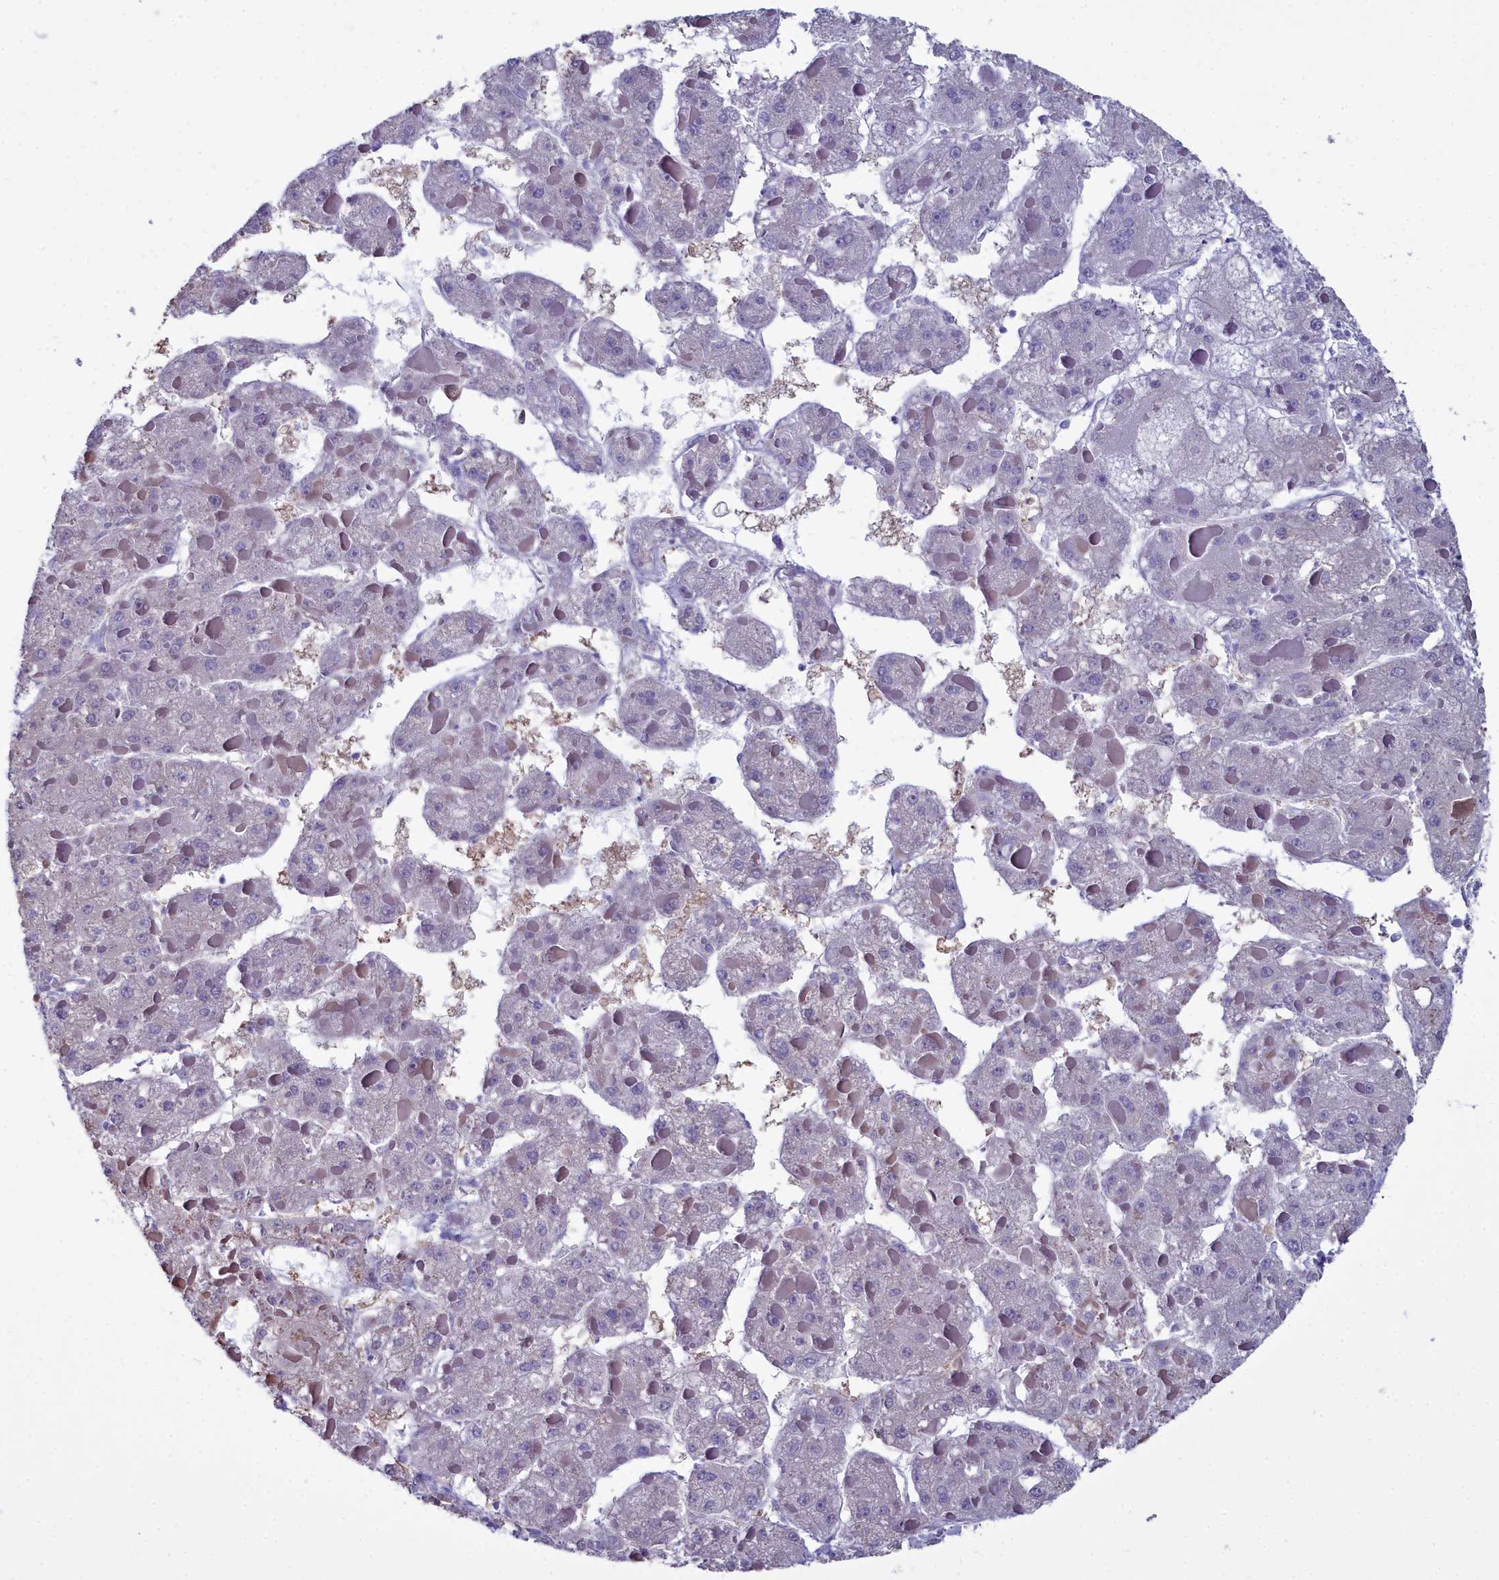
{"staining": {"intensity": "negative", "quantity": "none", "location": "none"}, "tissue": "liver cancer", "cell_type": "Tumor cells", "image_type": "cancer", "snomed": [{"axis": "morphology", "description": "Carcinoma, Hepatocellular, NOS"}, {"axis": "topography", "description": "Liver"}], "caption": "The image exhibits no significant positivity in tumor cells of hepatocellular carcinoma (liver).", "gene": "MAP6", "patient": {"sex": "female", "age": 73}}